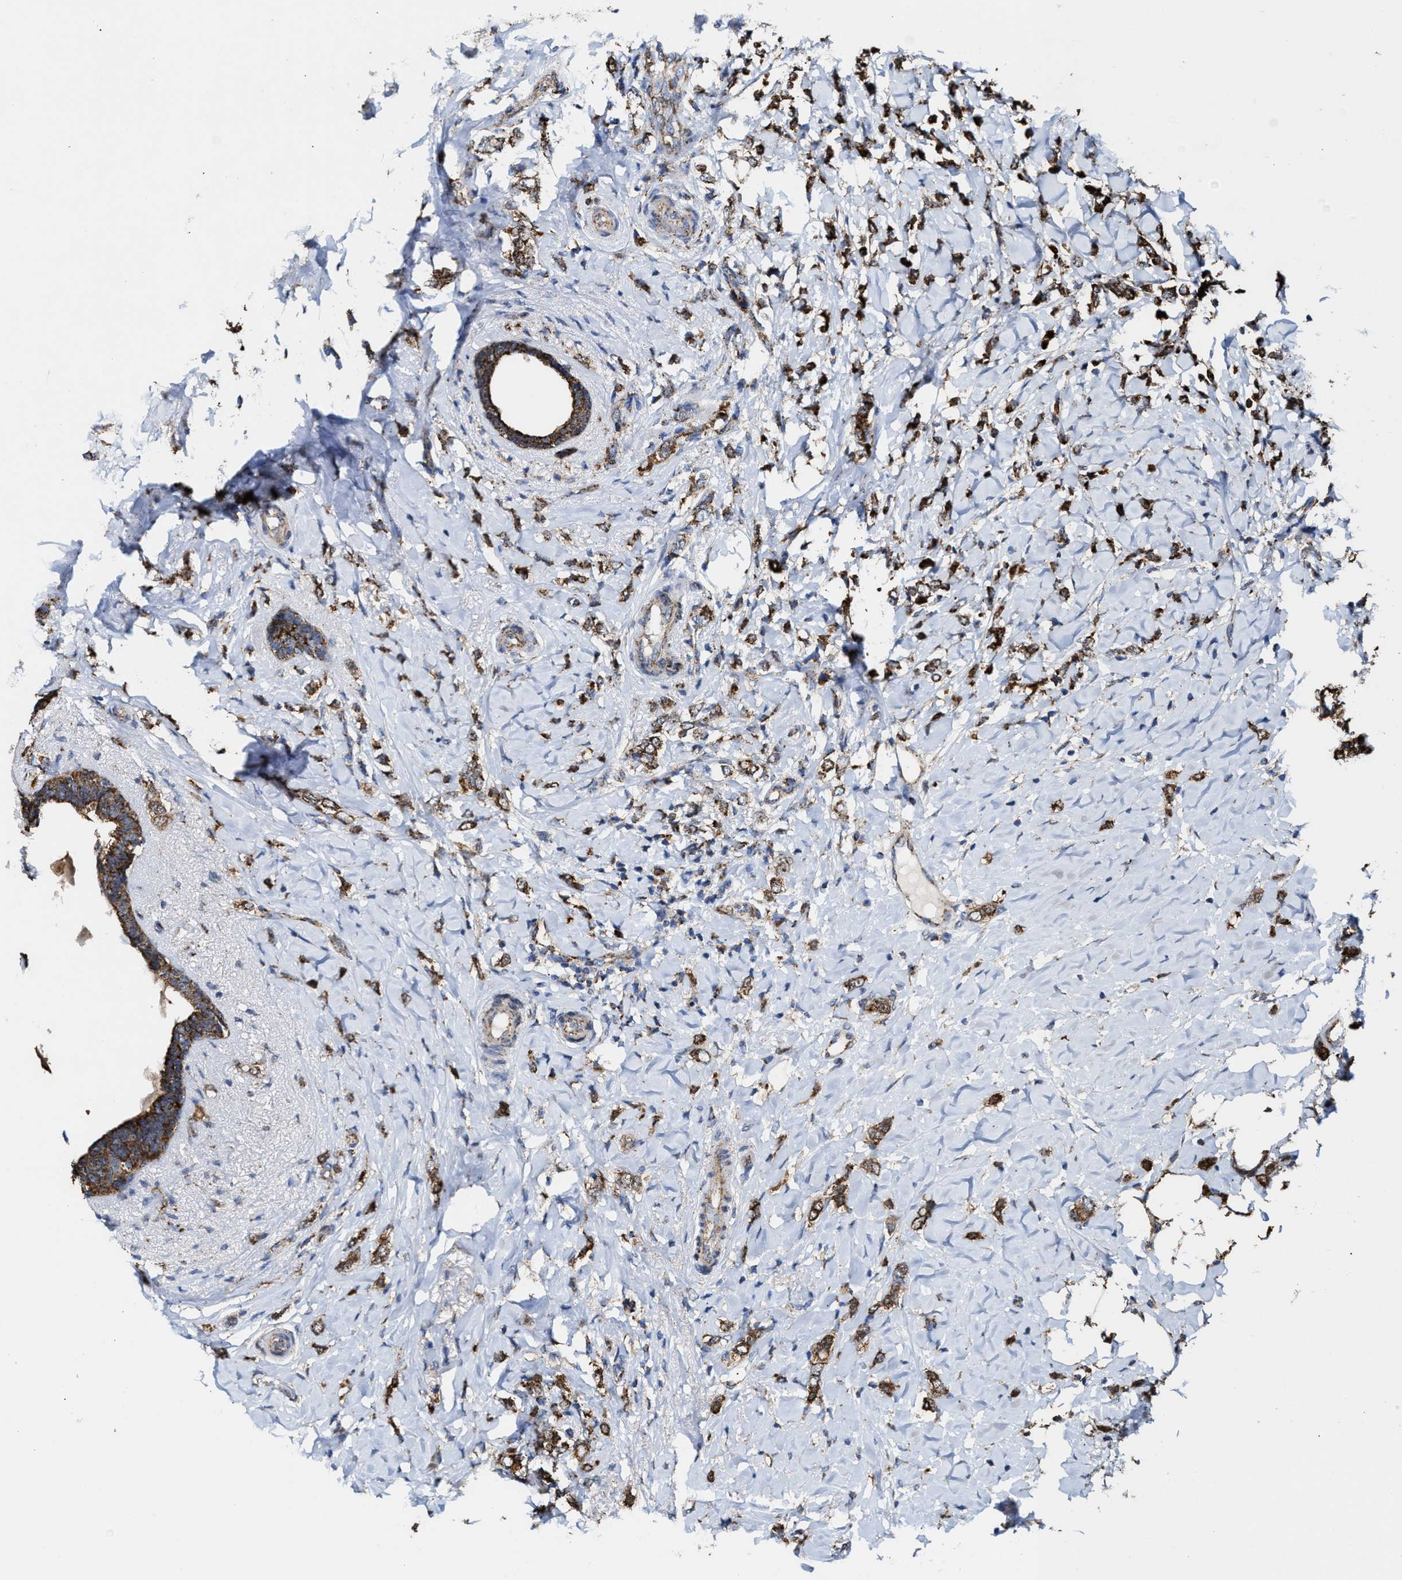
{"staining": {"intensity": "strong", "quantity": ">75%", "location": "cytoplasmic/membranous"}, "tissue": "breast cancer", "cell_type": "Tumor cells", "image_type": "cancer", "snomed": [{"axis": "morphology", "description": "Normal tissue, NOS"}, {"axis": "morphology", "description": "Lobular carcinoma"}, {"axis": "topography", "description": "Breast"}], "caption": "Breast cancer stained for a protein reveals strong cytoplasmic/membranous positivity in tumor cells.", "gene": "MECR", "patient": {"sex": "female", "age": 47}}